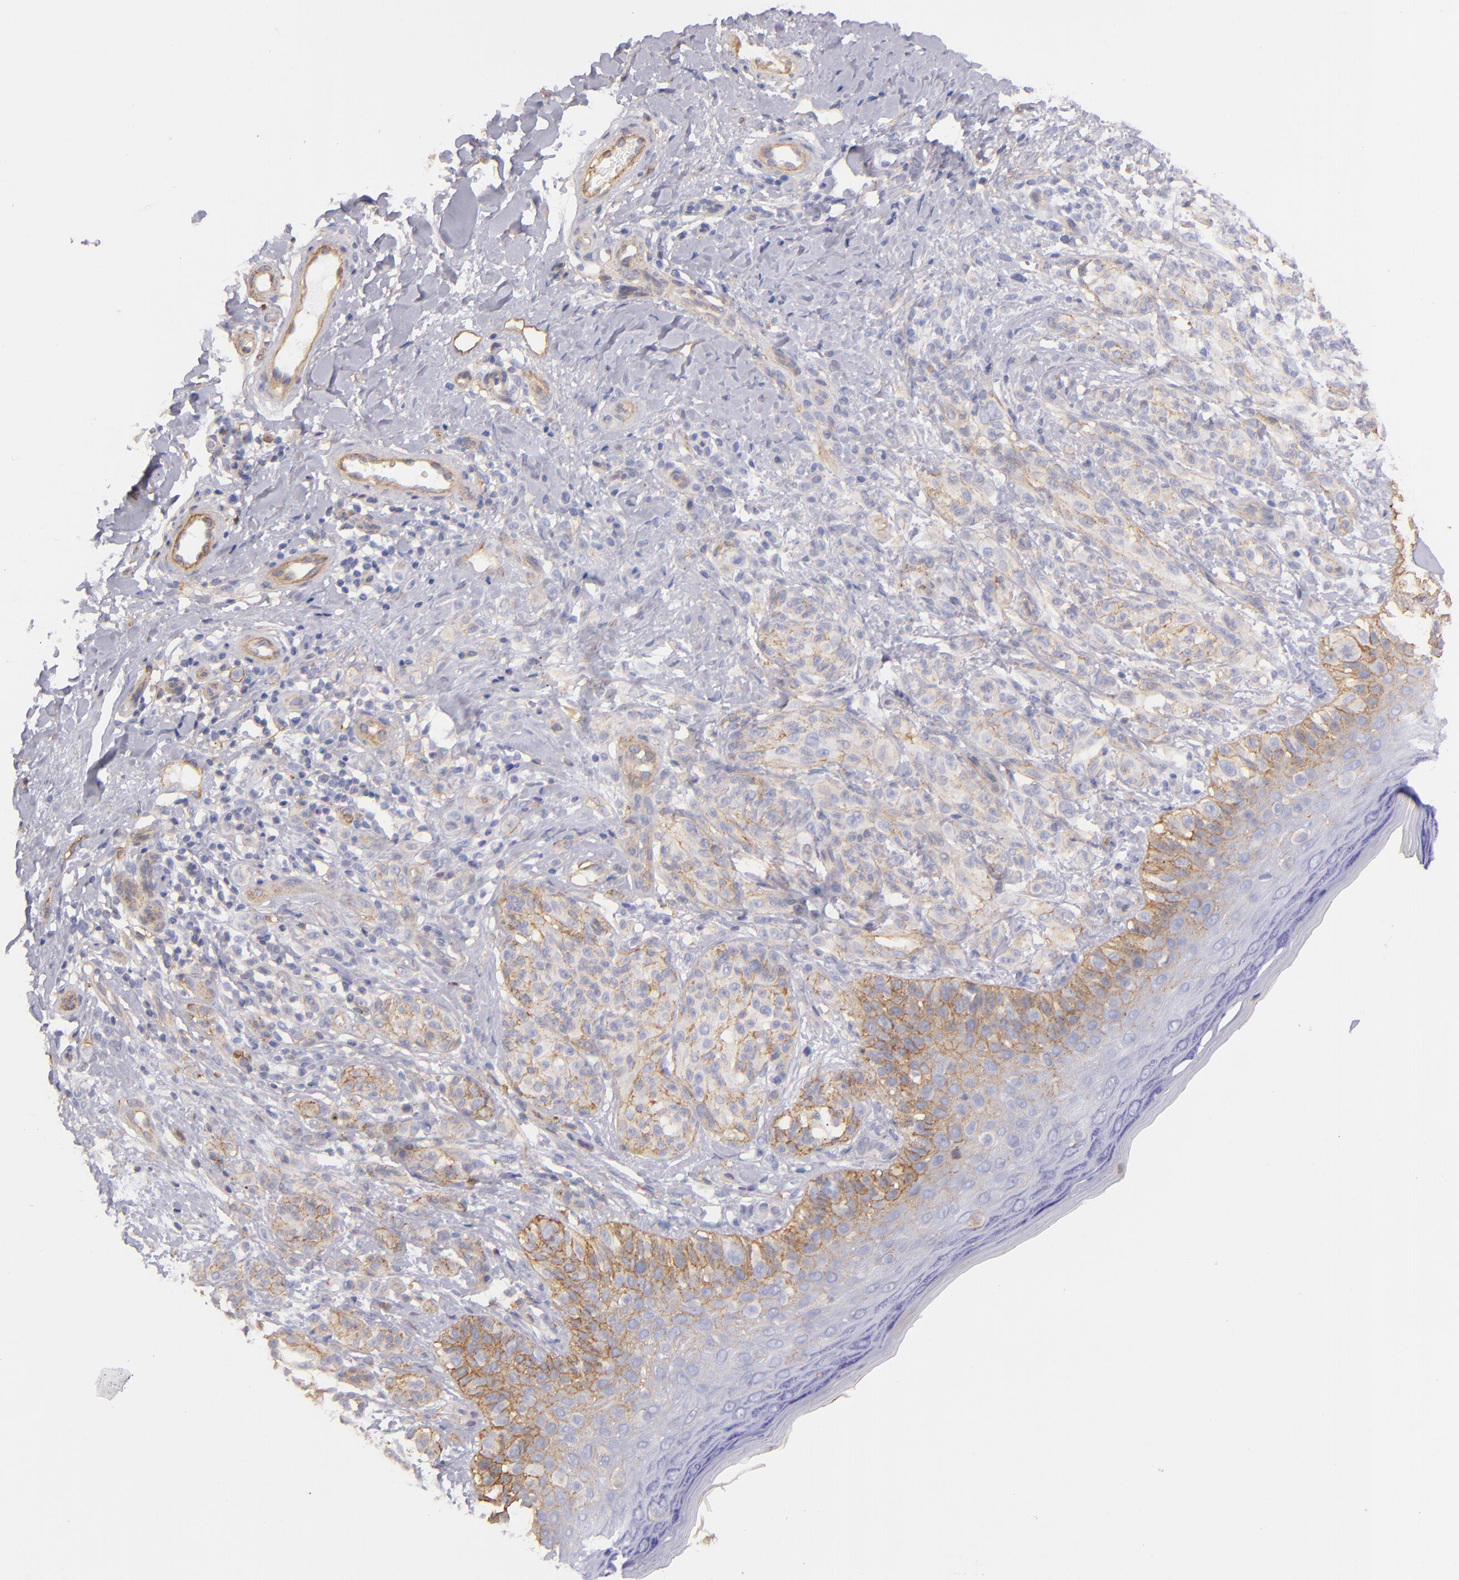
{"staining": {"intensity": "weak", "quantity": "25%-75%", "location": "cytoplasmic/membranous"}, "tissue": "melanoma", "cell_type": "Tumor cells", "image_type": "cancer", "snomed": [{"axis": "morphology", "description": "Malignant melanoma, NOS"}, {"axis": "topography", "description": "Skin"}], "caption": "High-magnification brightfield microscopy of malignant melanoma stained with DAB (brown) and counterstained with hematoxylin (blue). tumor cells exhibit weak cytoplasmic/membranous positivity is seen in approximately25%-75% of cells.", "gene": "CD151", "patient": {"sex": "male", "age": 57}}